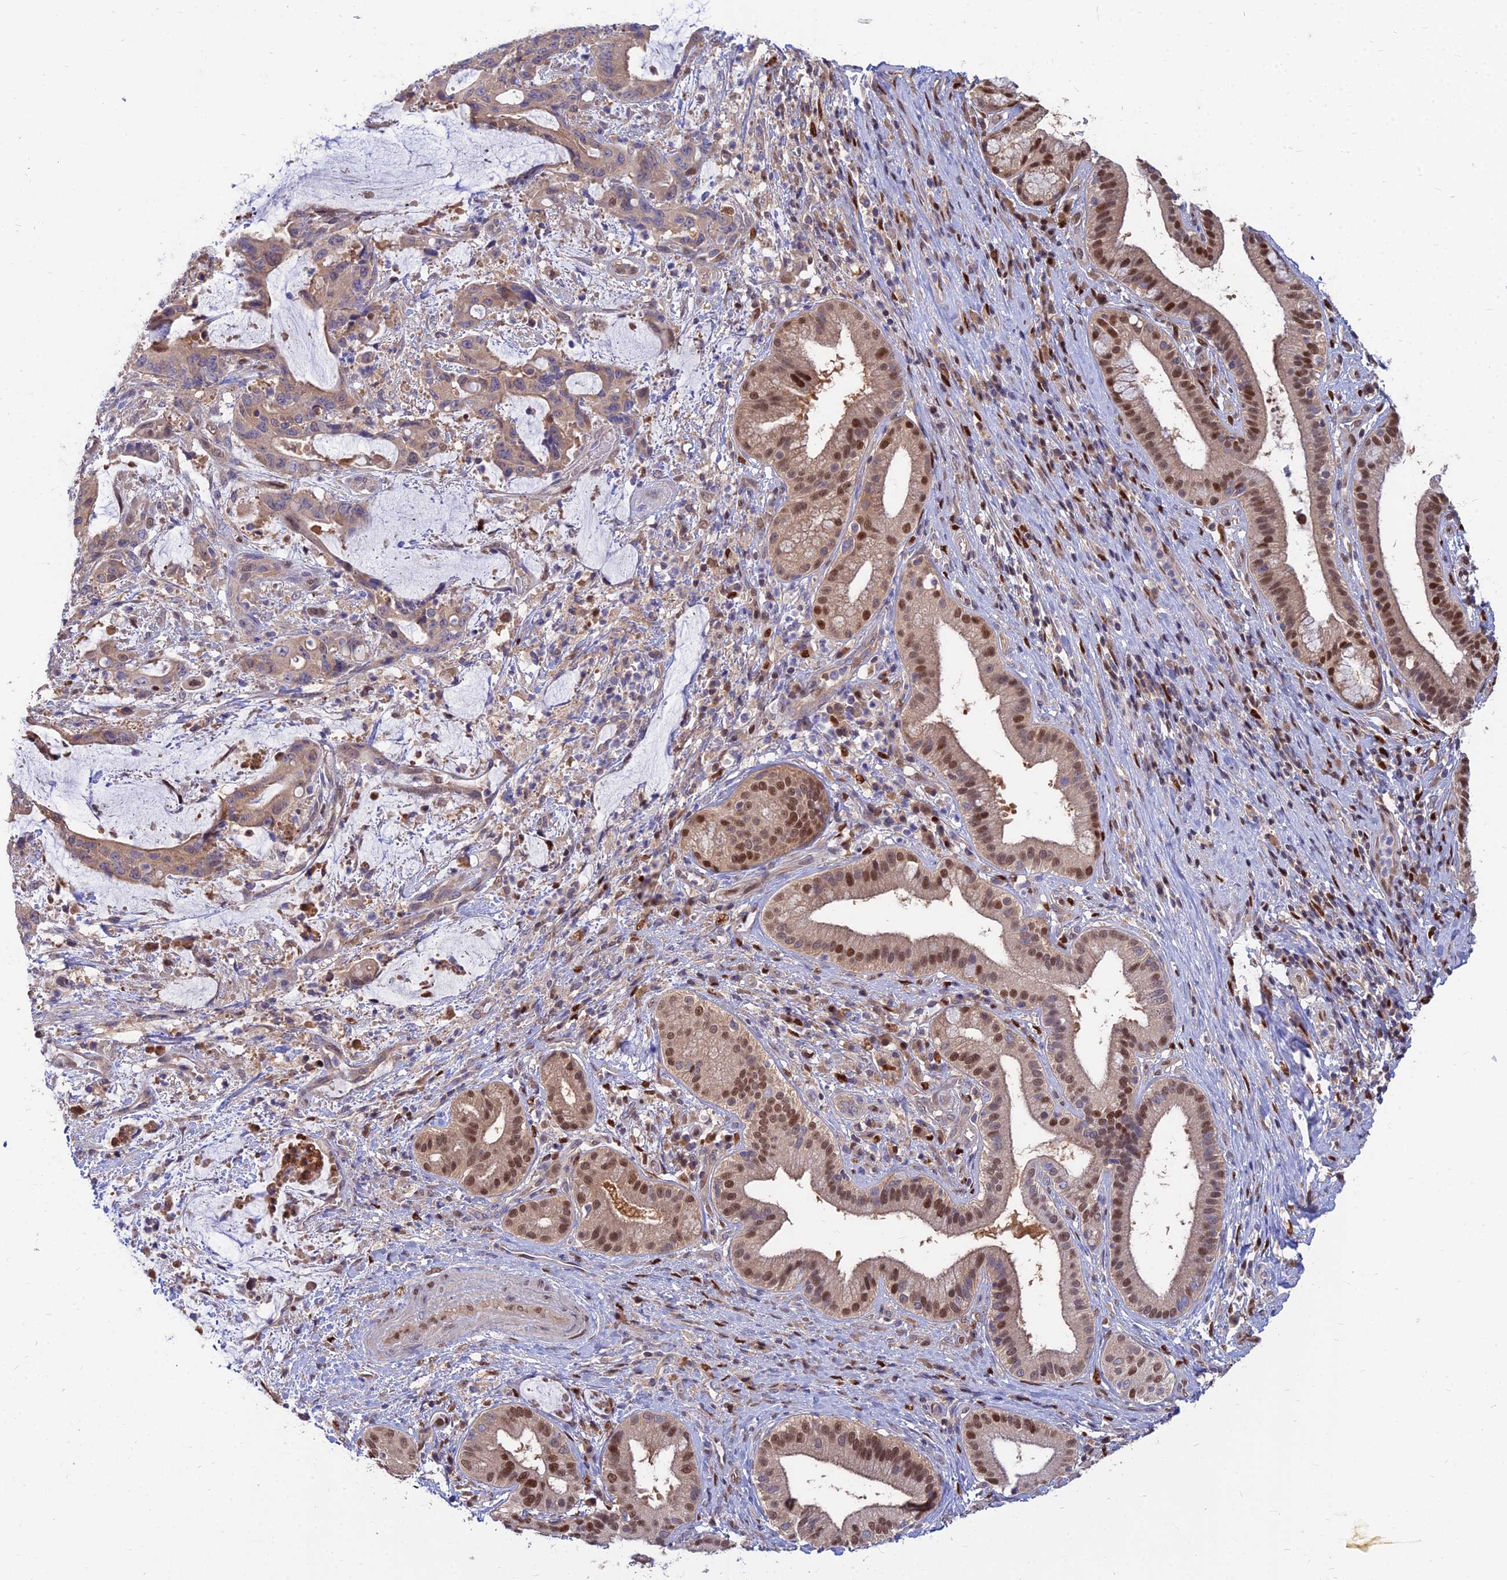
{"staining": {"intensity": "moderate", "quantity": ">75%", "location": "cytoplasmic/membranous,nuclear"}, "tissue": "liver cancer", "cell_type": "Tumor cells", "image_type": "cancer", "snomed": [{"axis": "morphology", "description": "Normal tissue, NOS"}, {"axis": "morphology", "description": "Cholangiocarcinoma"}, {"axis": "topography", "description": "Liver"}, {"axis": "topography", "description": "Peripheral nerve tissue"}], "caption": "Cholangiocarcinoma (liver) was stained to show a protein in brown. There is medium levels of moderate cytoplasmic/membranous and nuclear staining in about >75% of tumor cells.", "gene": "DNPEP", "patient": {"sex": "female", "age": 73}}